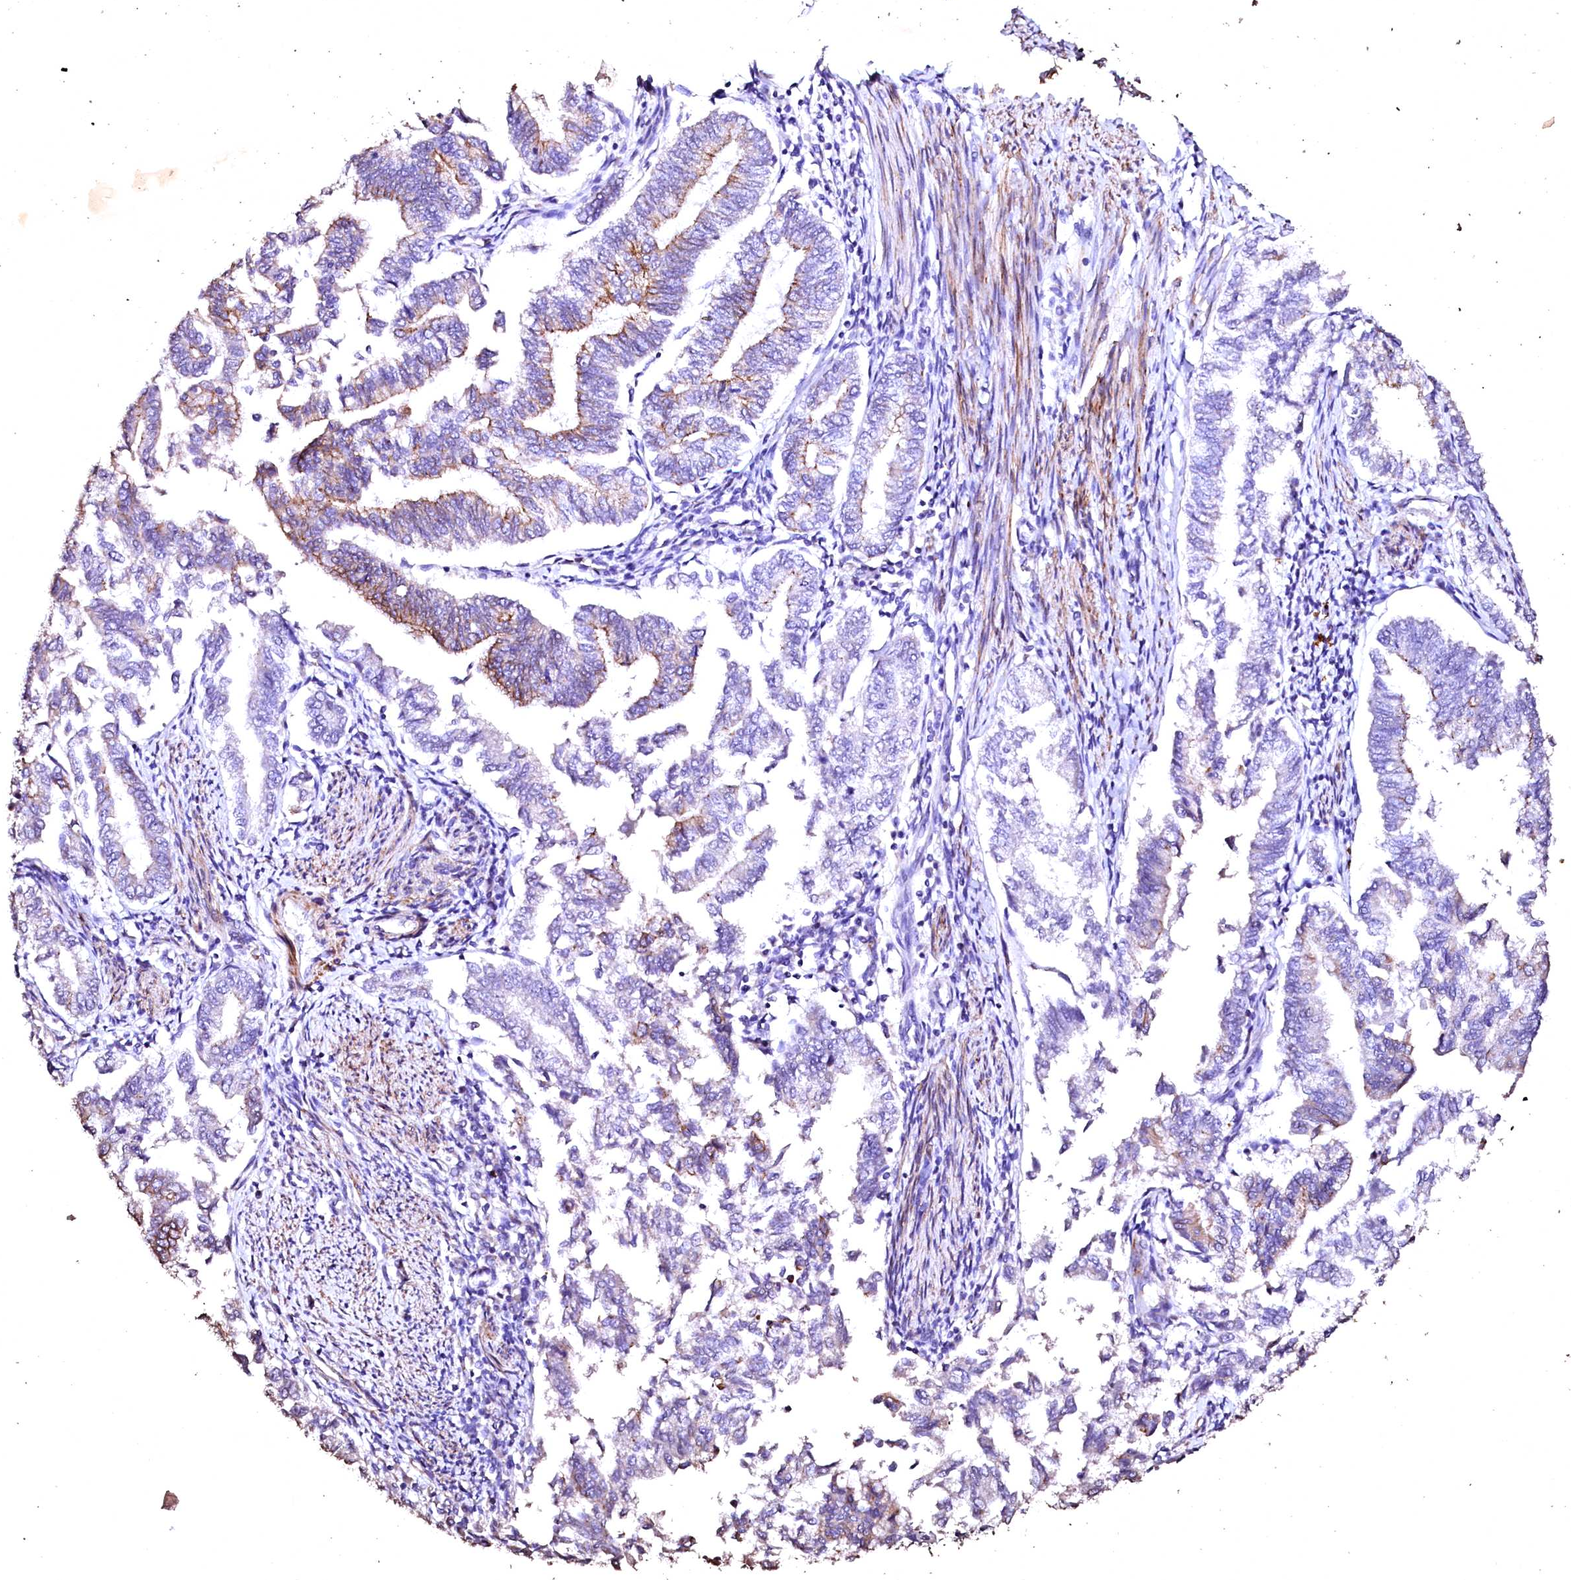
{"staining": {"intensity": "moderate", "quantity": "<25%", "location": "cytoplasmic/membranous"}, "tissue": "endometrial cancer", "cell_type": "Tumor cells", "image_type": "cancer", "snomed": [{"axis": "morphology", "description": "Adenocarcinoma, NOS"}, {"axis": "topography", "description": "Endometrium"}], "caption": "This is an image of immunohistochemistry staining of endometrial adenocarcinoma, which shows moderate positivity in the cytoplasmic/membranous of tumor cells.", "gene": "VPS36", "patient": {"sex": "female", "age": 79}}